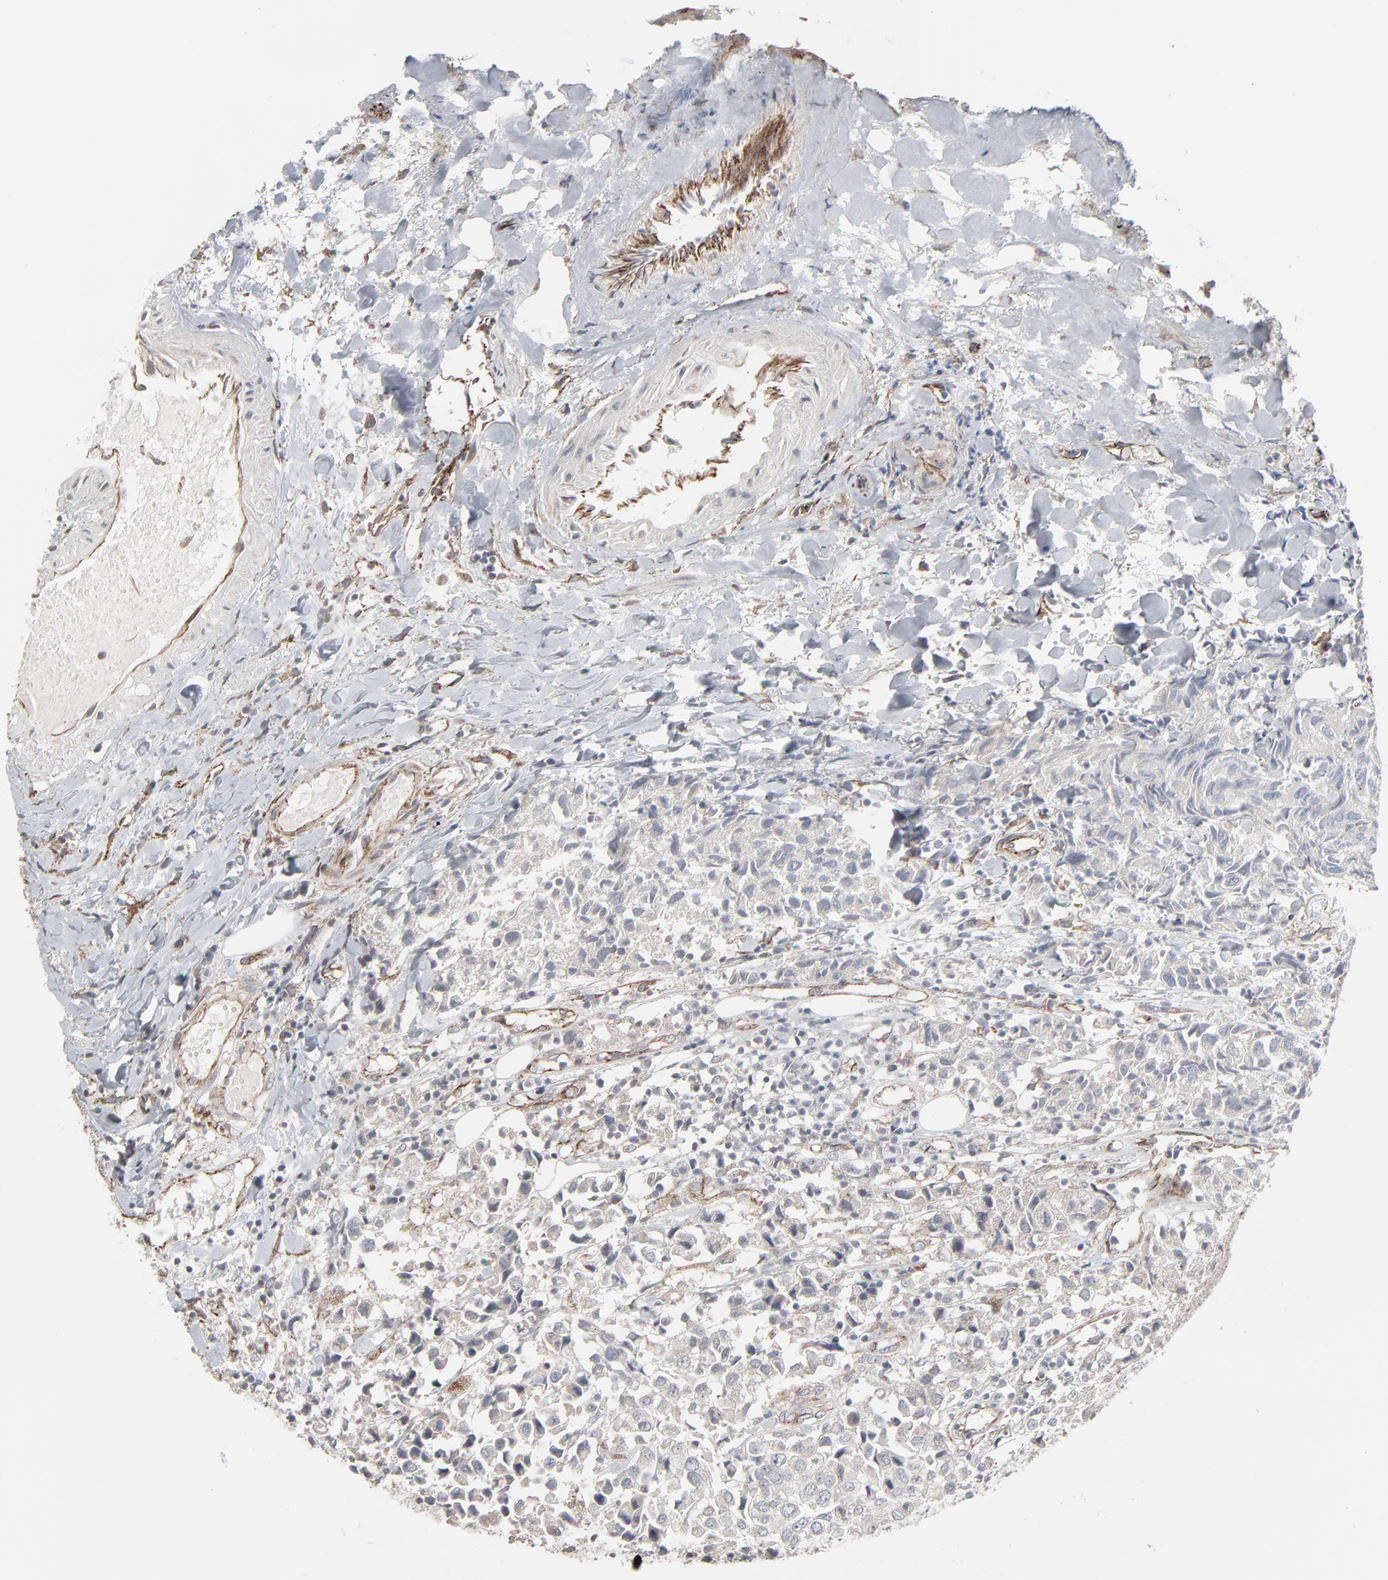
{"staining": {"intensity": "negative", "quantity": "none", "location": "none"}, "tissue": "urothelial cancer", "cell_type": "Tumor cells", "image_type": "cancer", "snomed": [{"axis": "morphology", "description": "Urothelial carcinoma, High grade"}, {"axis": "topography", "description": "Urinary bladder"}], "caption": "Protein analysis of high-grade urothelial carcinoma shows no significant positivity in tumor cells.", "gene": "CTNND1", "patient": {"sex": "female", "age": 75}}